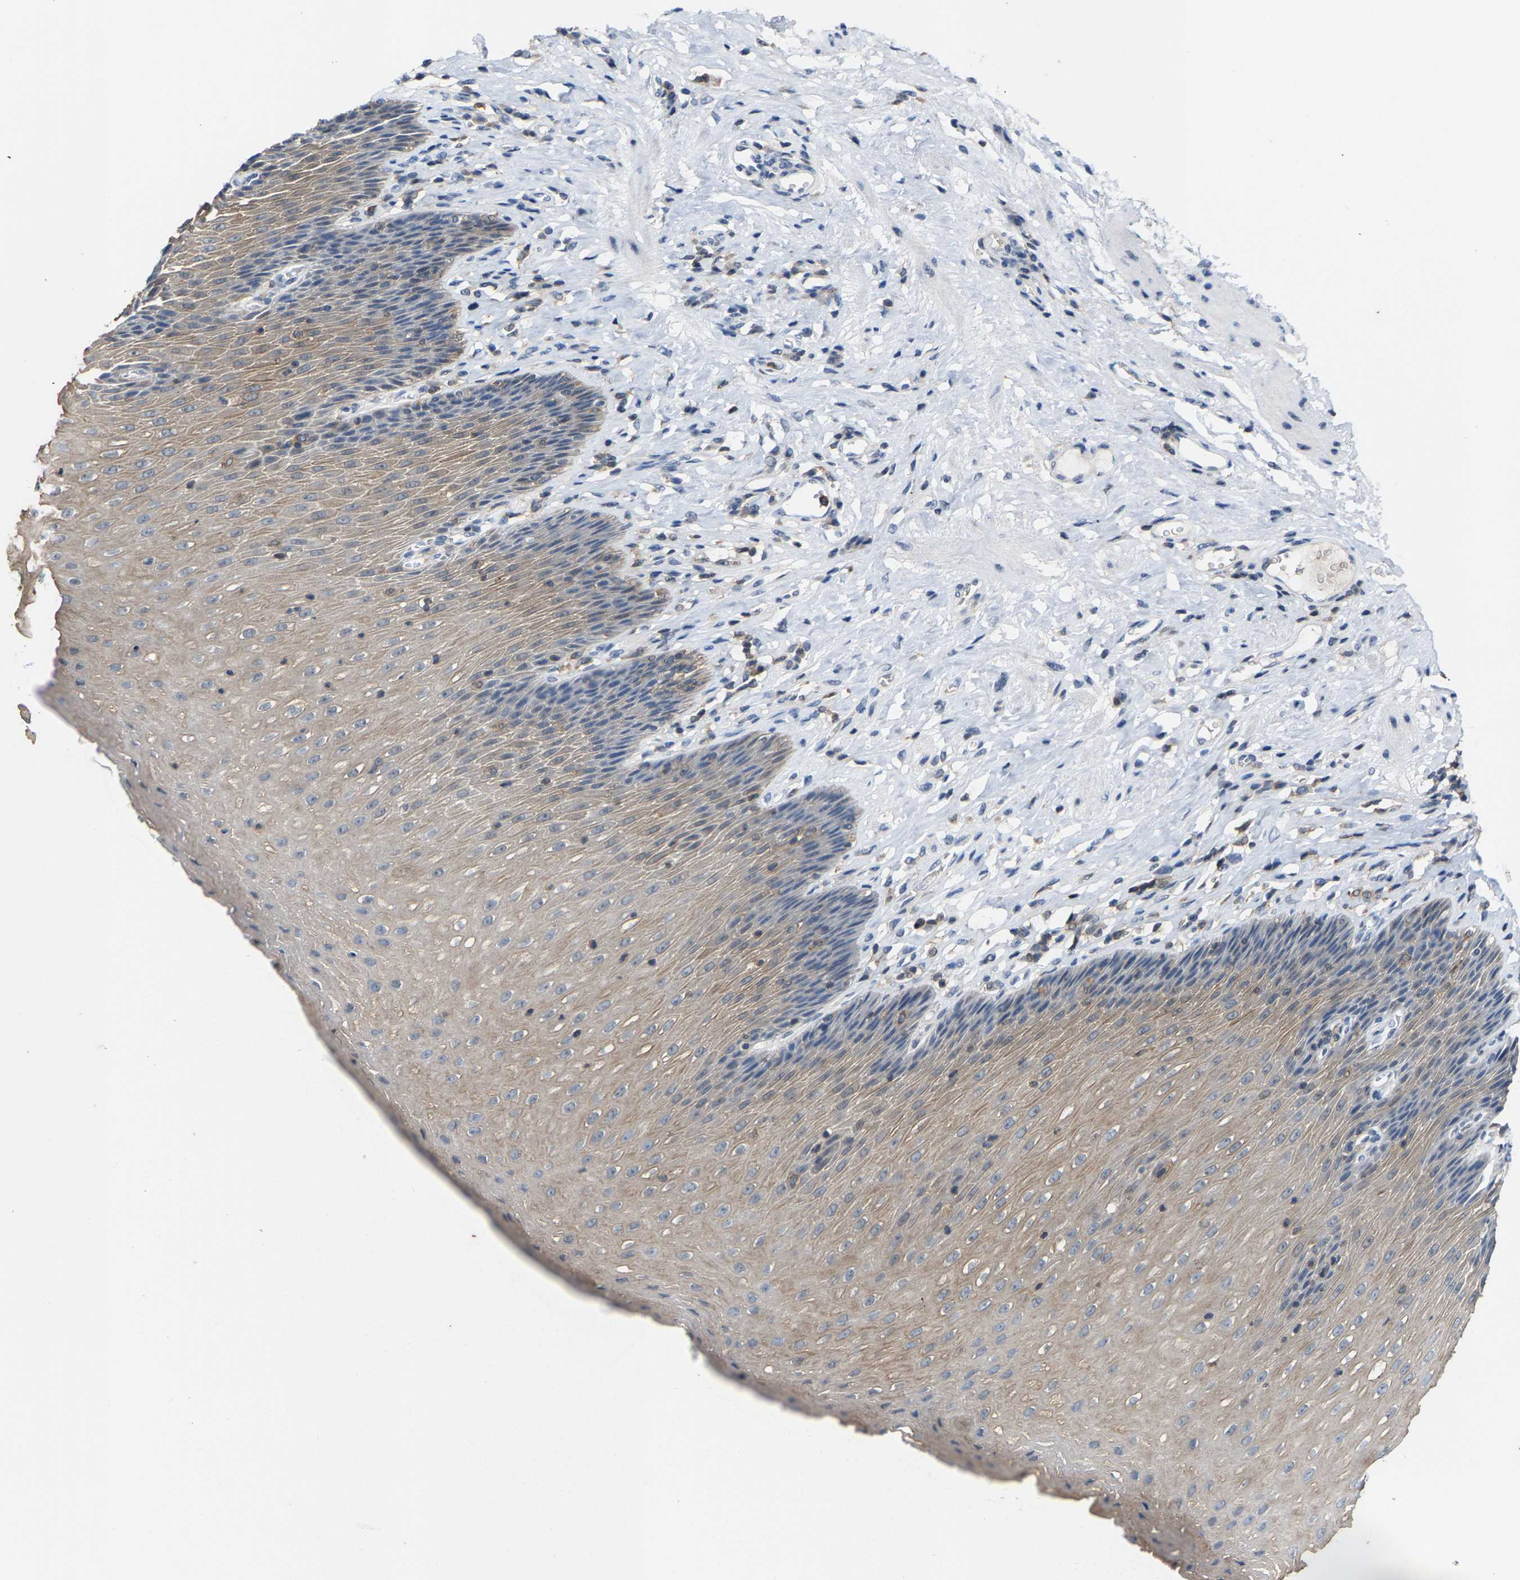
{"staining": {"intensity": "moderate", "quantity": ">75%", "location": "cytoplasmic/membranous"}, "tissue": "esophagus", "cell_type": "Squamous epithelial cells", "image_type": "normal", "snomed": [{"axis": "morphology", "description": "Normal tissue, NOS"}, {"axis": "topography", "description": "Esophagus"}], "caption": "Squamous epithelial cells demonstrate moderate cytoplasmic/membranous staining in about >75% of cells in unremarkable esophagus. (DAB IHC with brightfield microscopy, high magnification).", "gene": "FGD3", "patient": {"sex": "female", "age": 61}}